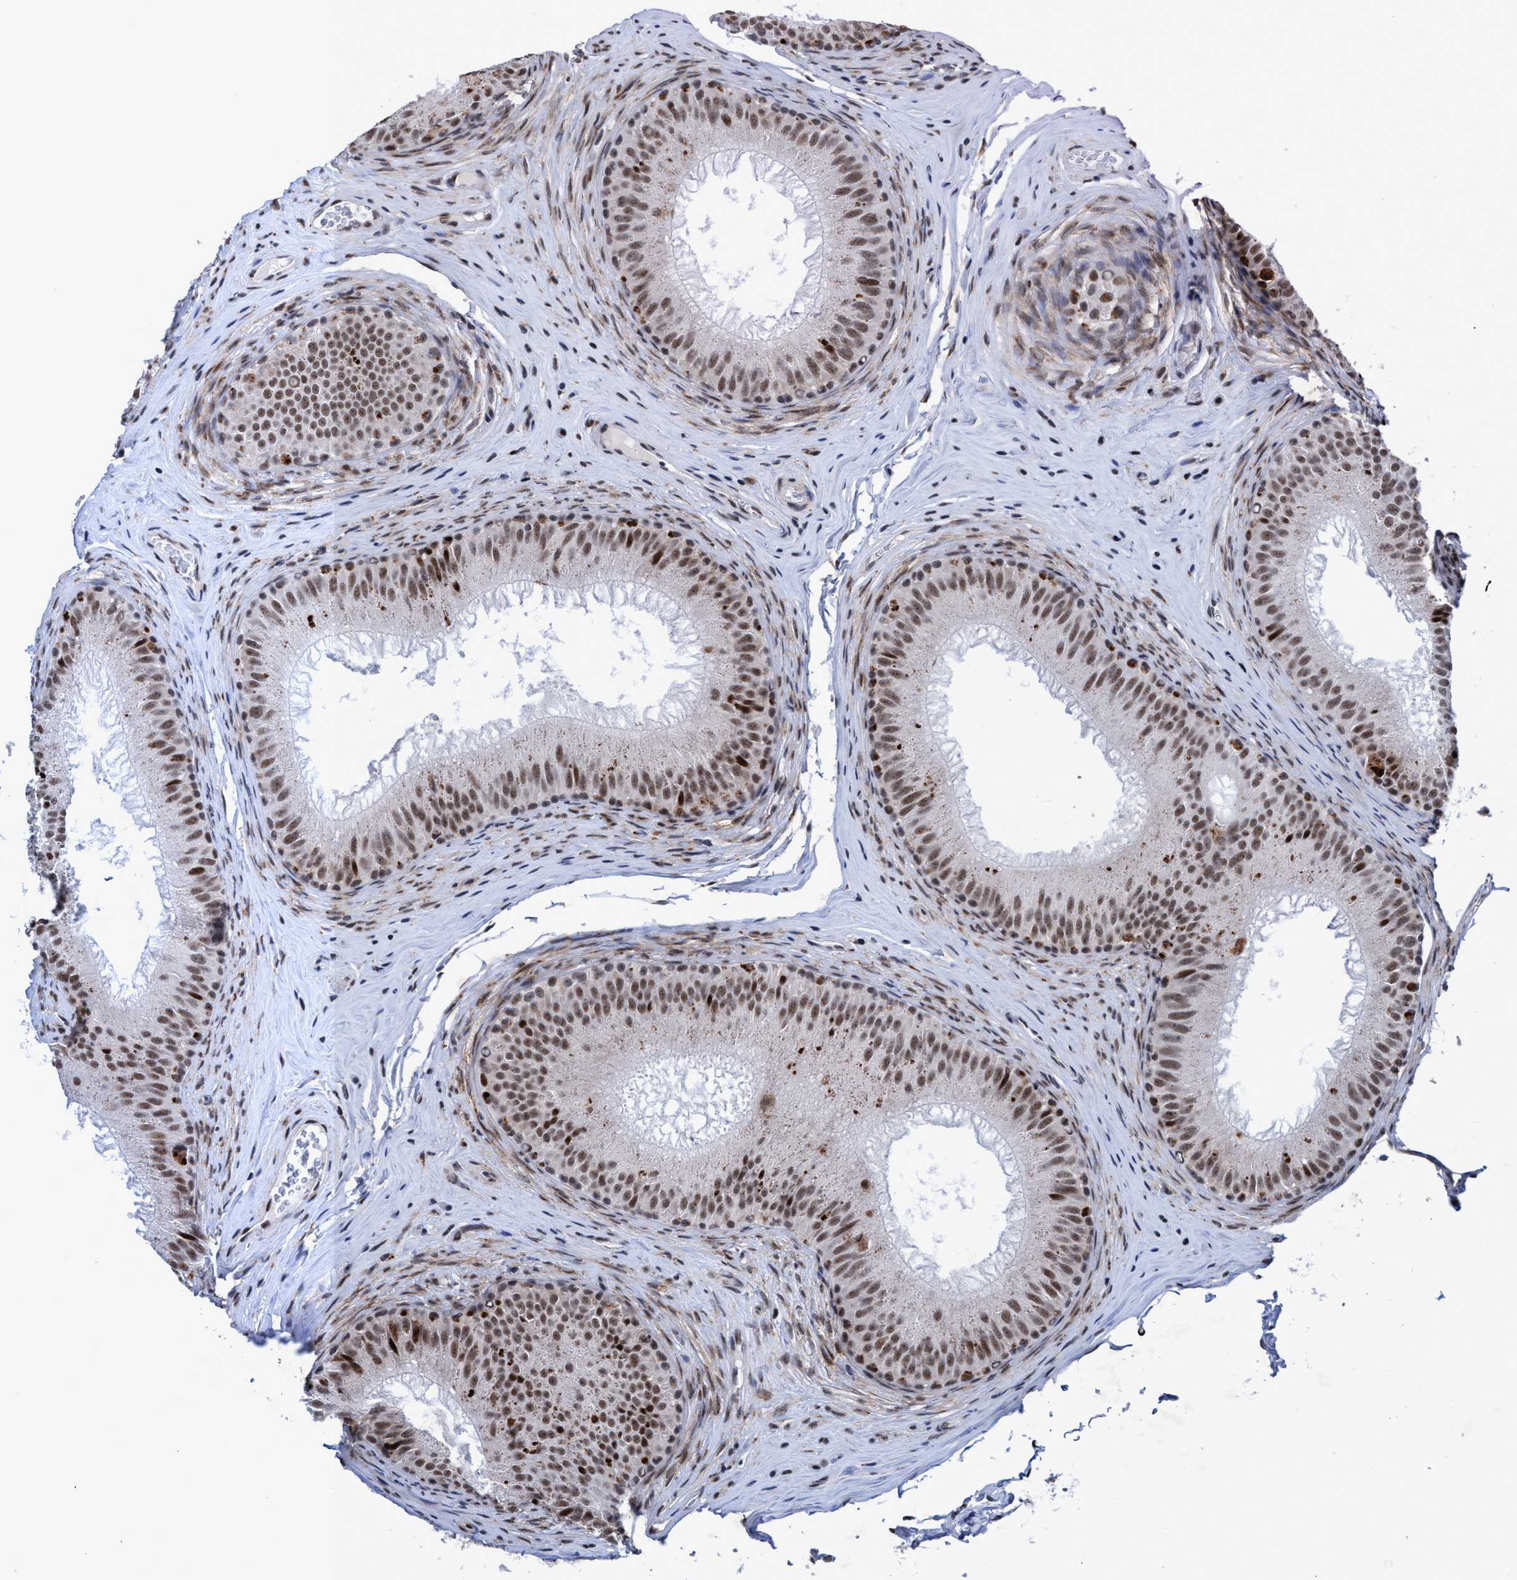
{"staining": {"intensity": "moderate", "quantity": ">75%", "location": "cytoplasmic/membranous,nuclear"}, "tissue": "epididymis", "cell_type": "Glandular cells", "image_type": "normal", "snomed": [{"axis": "morphology", "description": "Normal tissue, NOS"}, {"axis": "topography", "description": "Epididymis"}], "caption": "Immunohistochemistry (IHC) histopathology image of normal epididymis stained for a protein (brown), which reveals medium levels of moderate cytoplasmic/membranous,nuclear expression in approximately >75% of glandular cells.", "gene": "GLT6D1", "patient": {"sex": "male", "age": 32}}